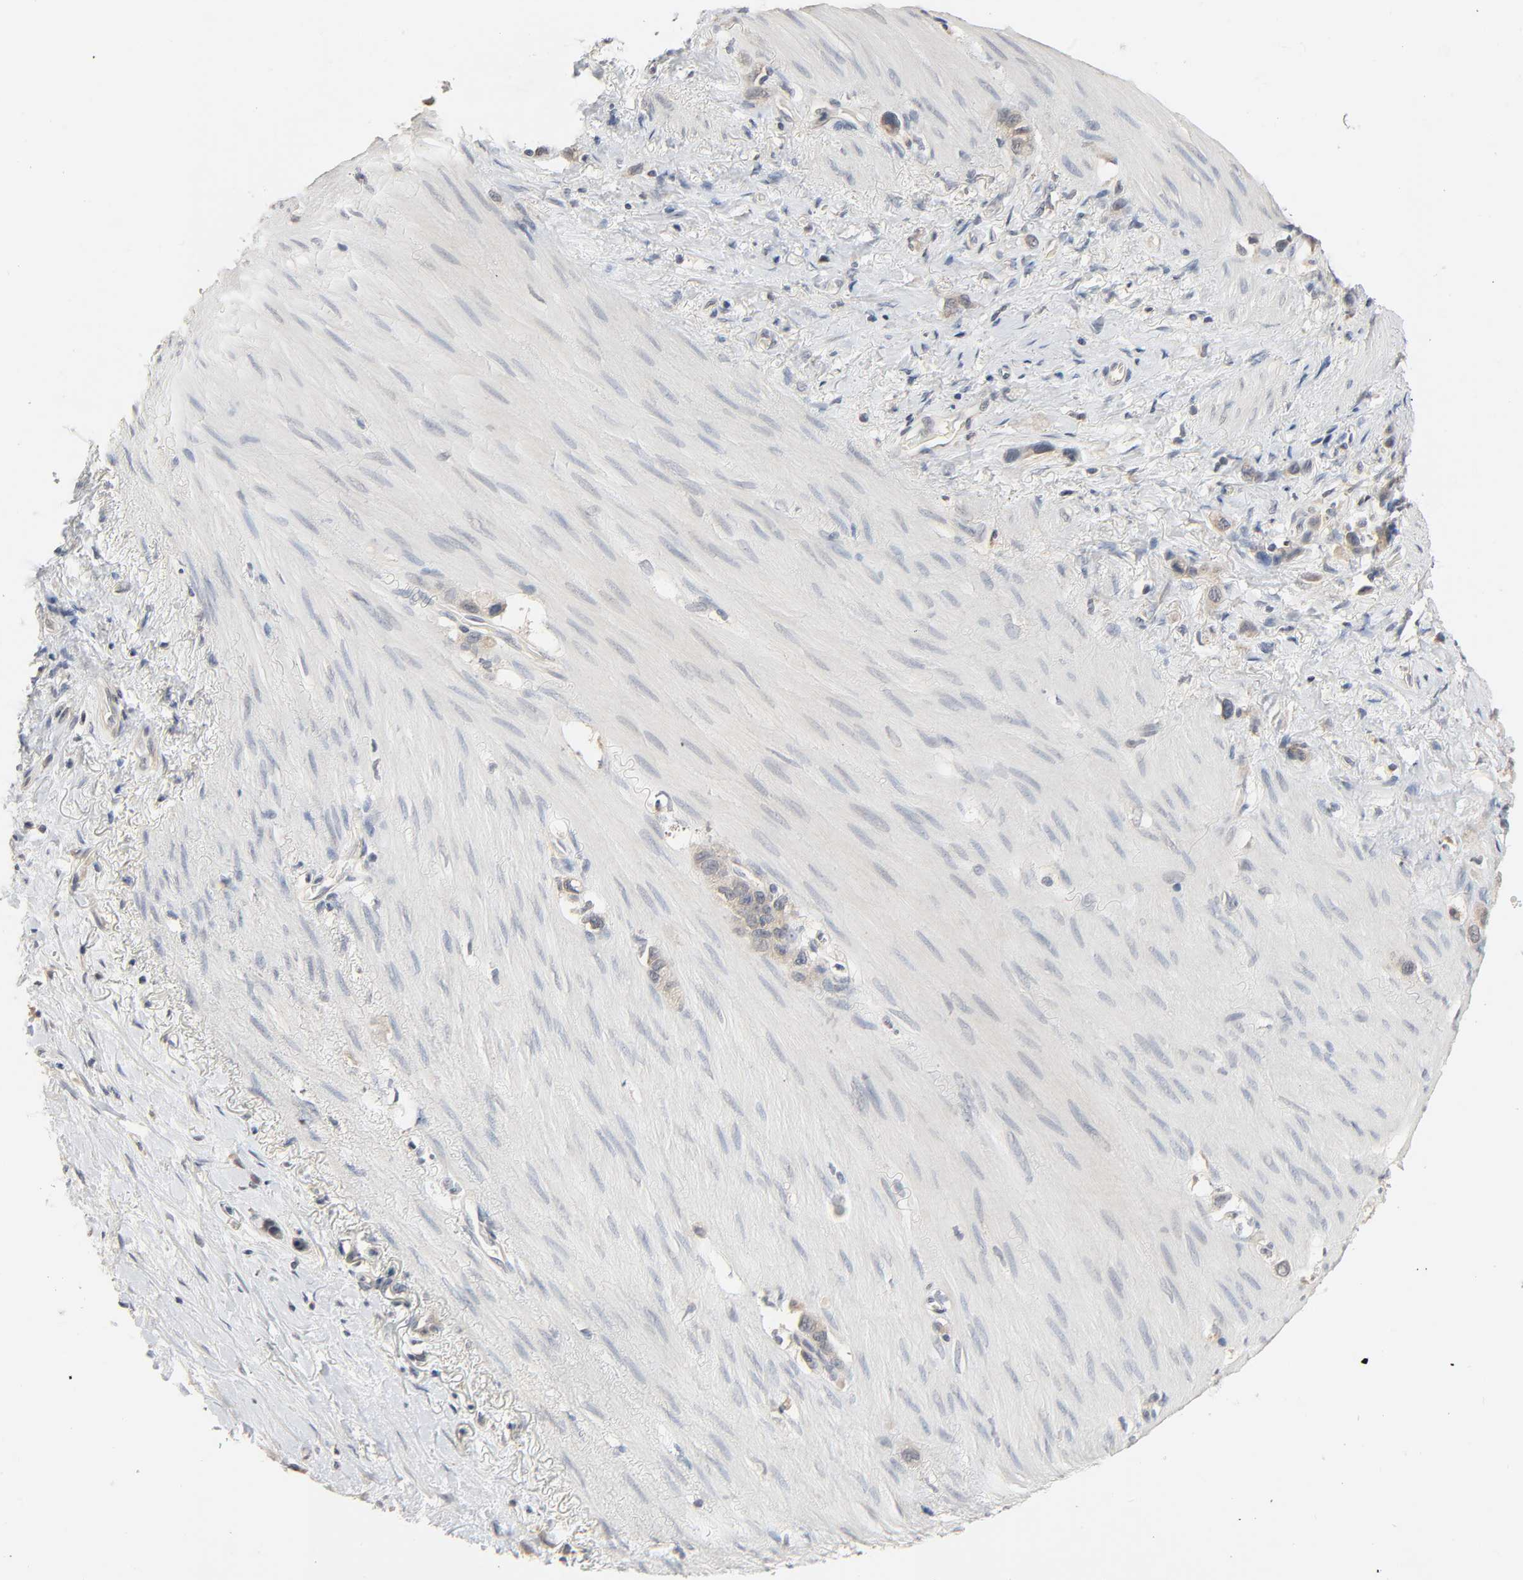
{"staining": {"intensity": "negative", "quantity": "none", "location": "none"}, "tissue": "stomach cancer", "cell_type": "Tumor cells", "image_type": "cancer", "snomed": [{"axis": "morphology", "description": "Normal tissue, NOS"}, {"axis": "morphology", "description": "Adenocarcinoma, NOS"}, {"axis": "morphology", "description": "Adenocarcinoma, High grade"}, {"axis": "topography", "description": "Stomach, upper"}, {"axis": "topography", "description": "Stomach"}], "caption": "IHC image of neoplastic tissue: adenocarcinoma (stomach) stained with DAB (3,3'-diaminobenzidine) exhibits no significant protein staining in tumor cells.", "gene": "MAGEA8", "patient": {"sex": "female", "age": 65}}